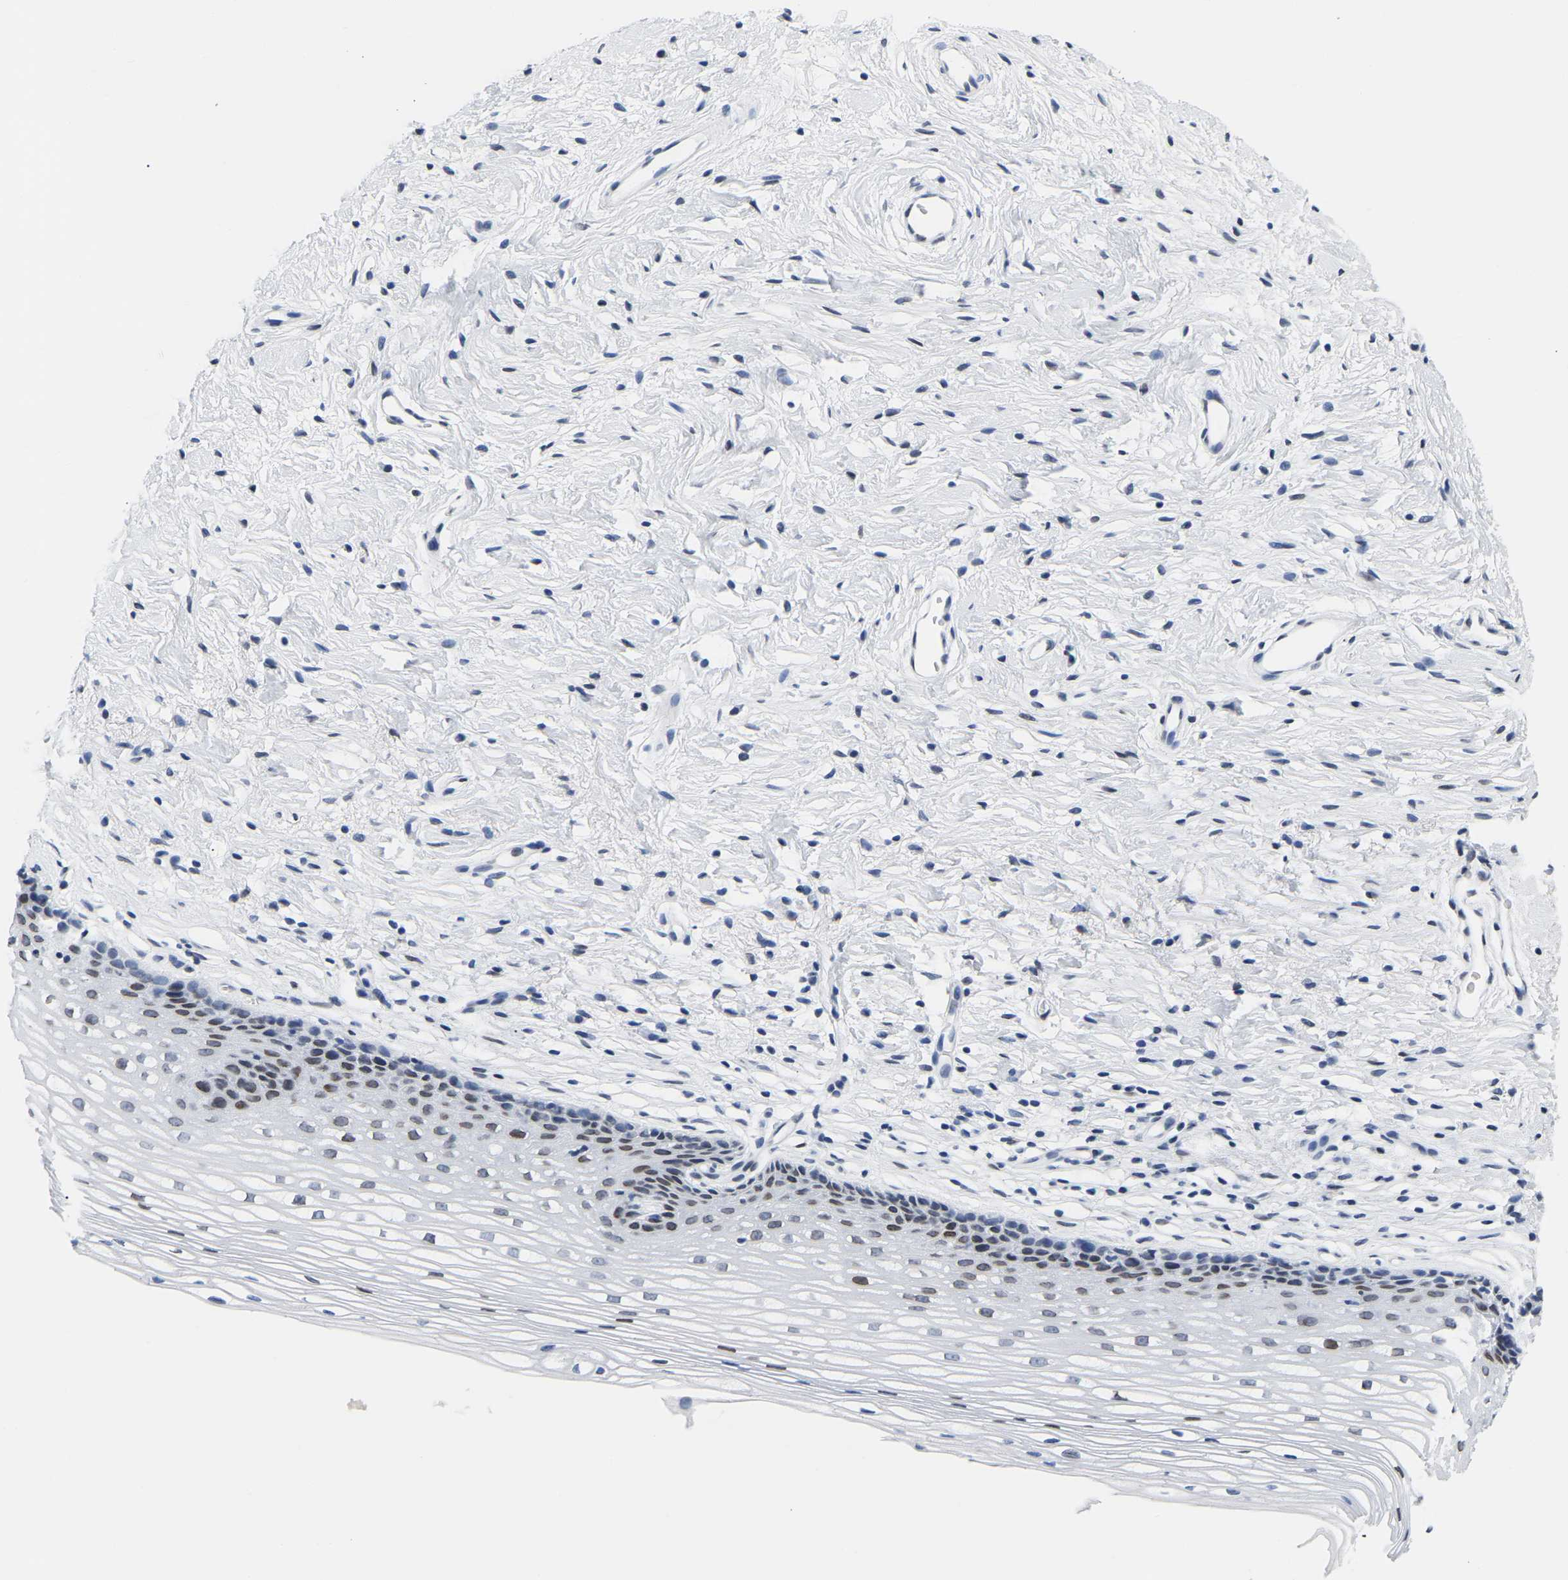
{"staining": {"intensity": "negative", "quantity": "none", "location": "none"}, "tissue": "cervix", "cell_type": "Glandular cells", "image_type": "normal", "snomed": [{"axis": "morphology", "description": "Normal tissue, NOS"}, {"axis": "topography", "description": "Cervix"}], "caption": "Glandular cells are negative for brown protein staining in benign cervix. (DAB immunohistochemistry with hematoxylin counter stain).", "gene": "UPK3A", "patient": {"sex": "female", "age": 77}}